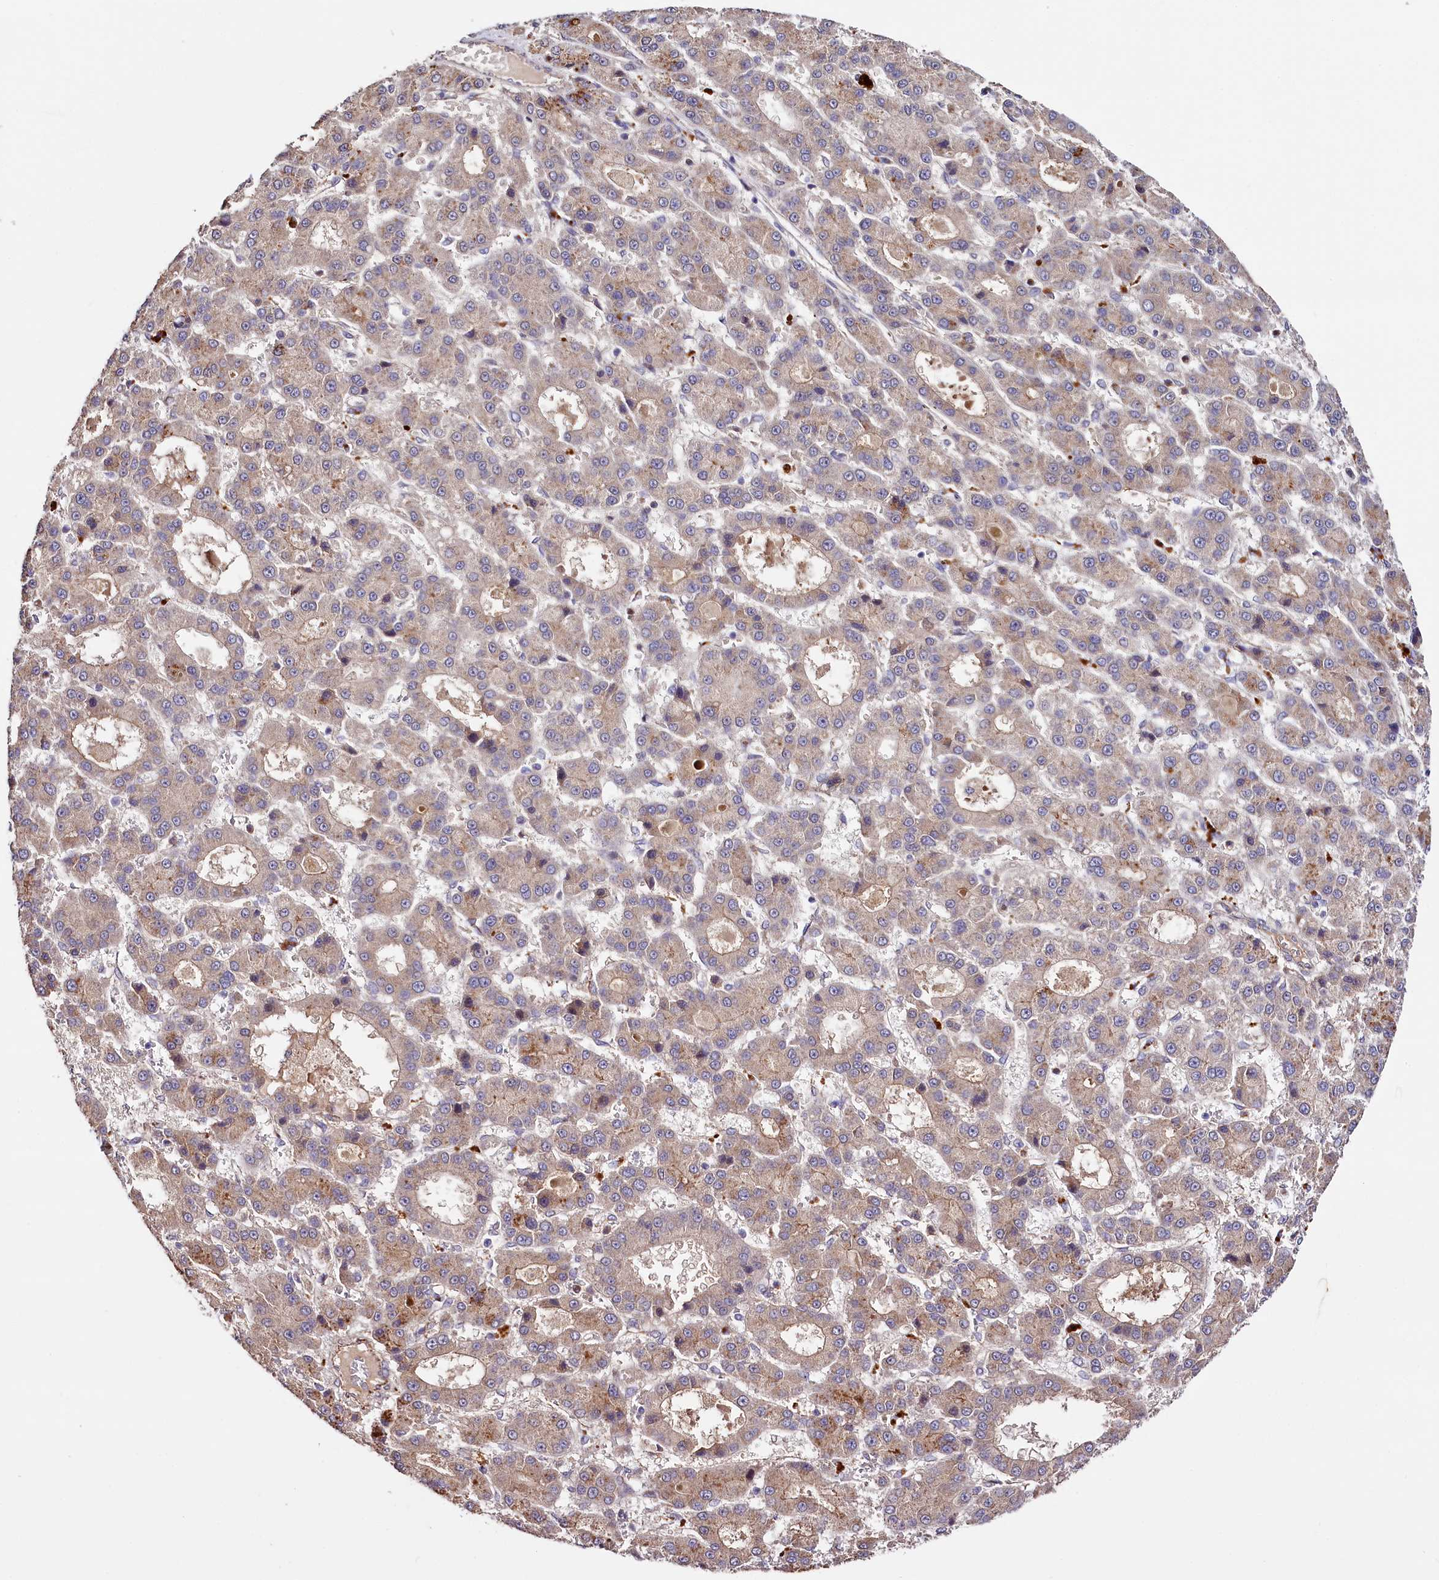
{"staining": {"intensity": "weak", "quantity": "25%-75%", "location": "cytoplasmic/membranous"}, "tissue": "liver cancer", "cell_type": "Tumor cells", "image_type": "cancer", "snomed": [{"axis": "morphology", "description": "Carcinoma, Hepatocellular, NOS"}, {"axis": "topography", "description": "Liver"}], "caption": "Brown immunohistochemical staining in human liver hepatocellular carcinoma demonstrates weak cytoplasmic/membranous staining in approximately 25%-75% of tumor cells.", "gene": "TTC12", "patient": {"sex": "male", "age": 70}}